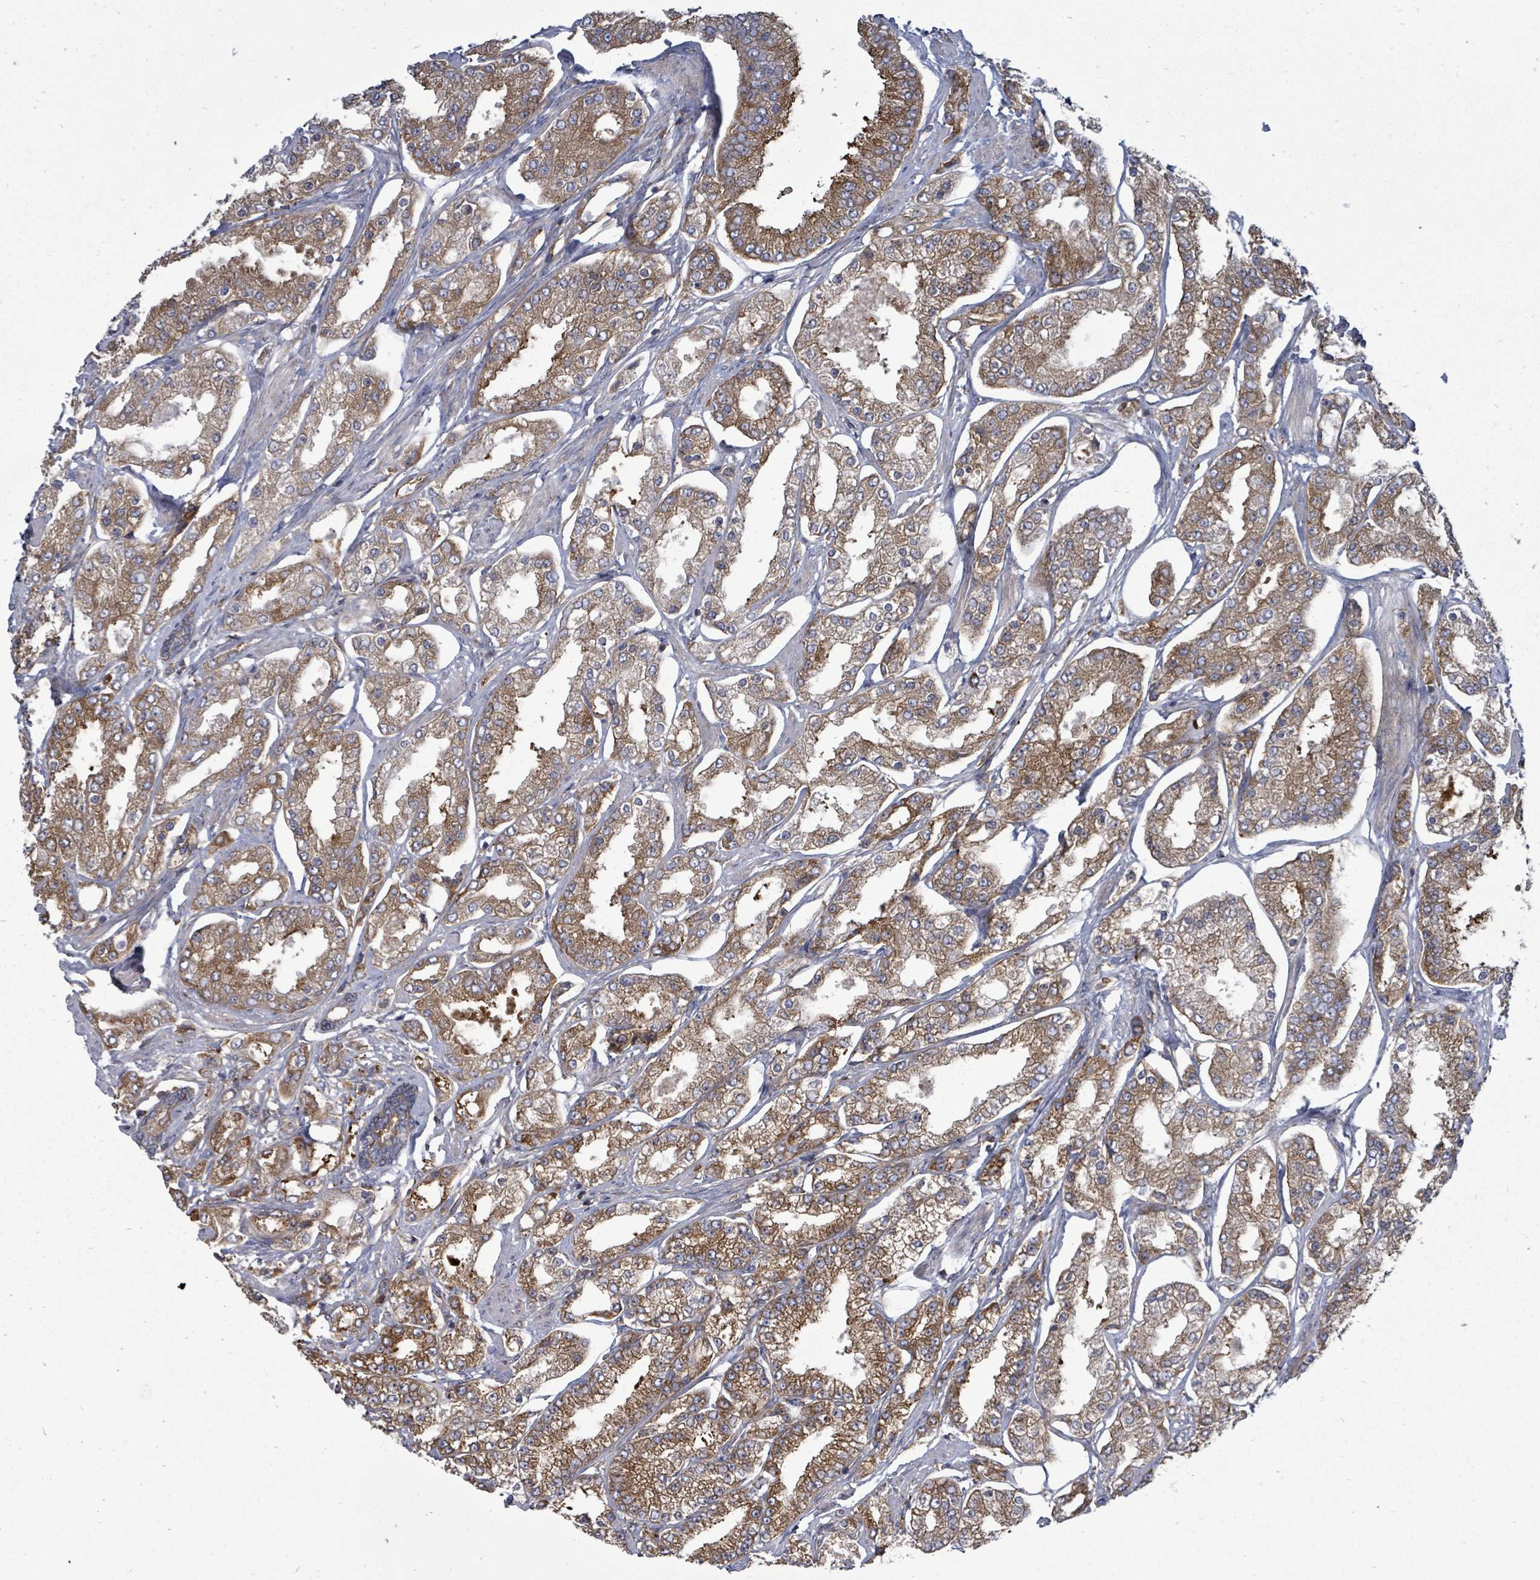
{"staining": {"intensity": "moderate", "quantity": ">75%", "location": "cytoplasmic/membranous"}, "tissue": "prostate cancer", "cell_type": "Tumor cells", "image_type": "cancer", "snomed": [{"axis": "morphology", "description": "Adenocarcinoma, High grade"}, {"axis": "topography", "description": "Prostate"}], "caption": "About >75% of tumor cells in human prostate cancer (high-grade adenocarcinoma) demonstrate moderate cytoplasmic/membranous protein positivity as visualized by brown immunohistochemical staining.", "gene": "EIF3C", "patient": {"sex": "male", "age": 69}}